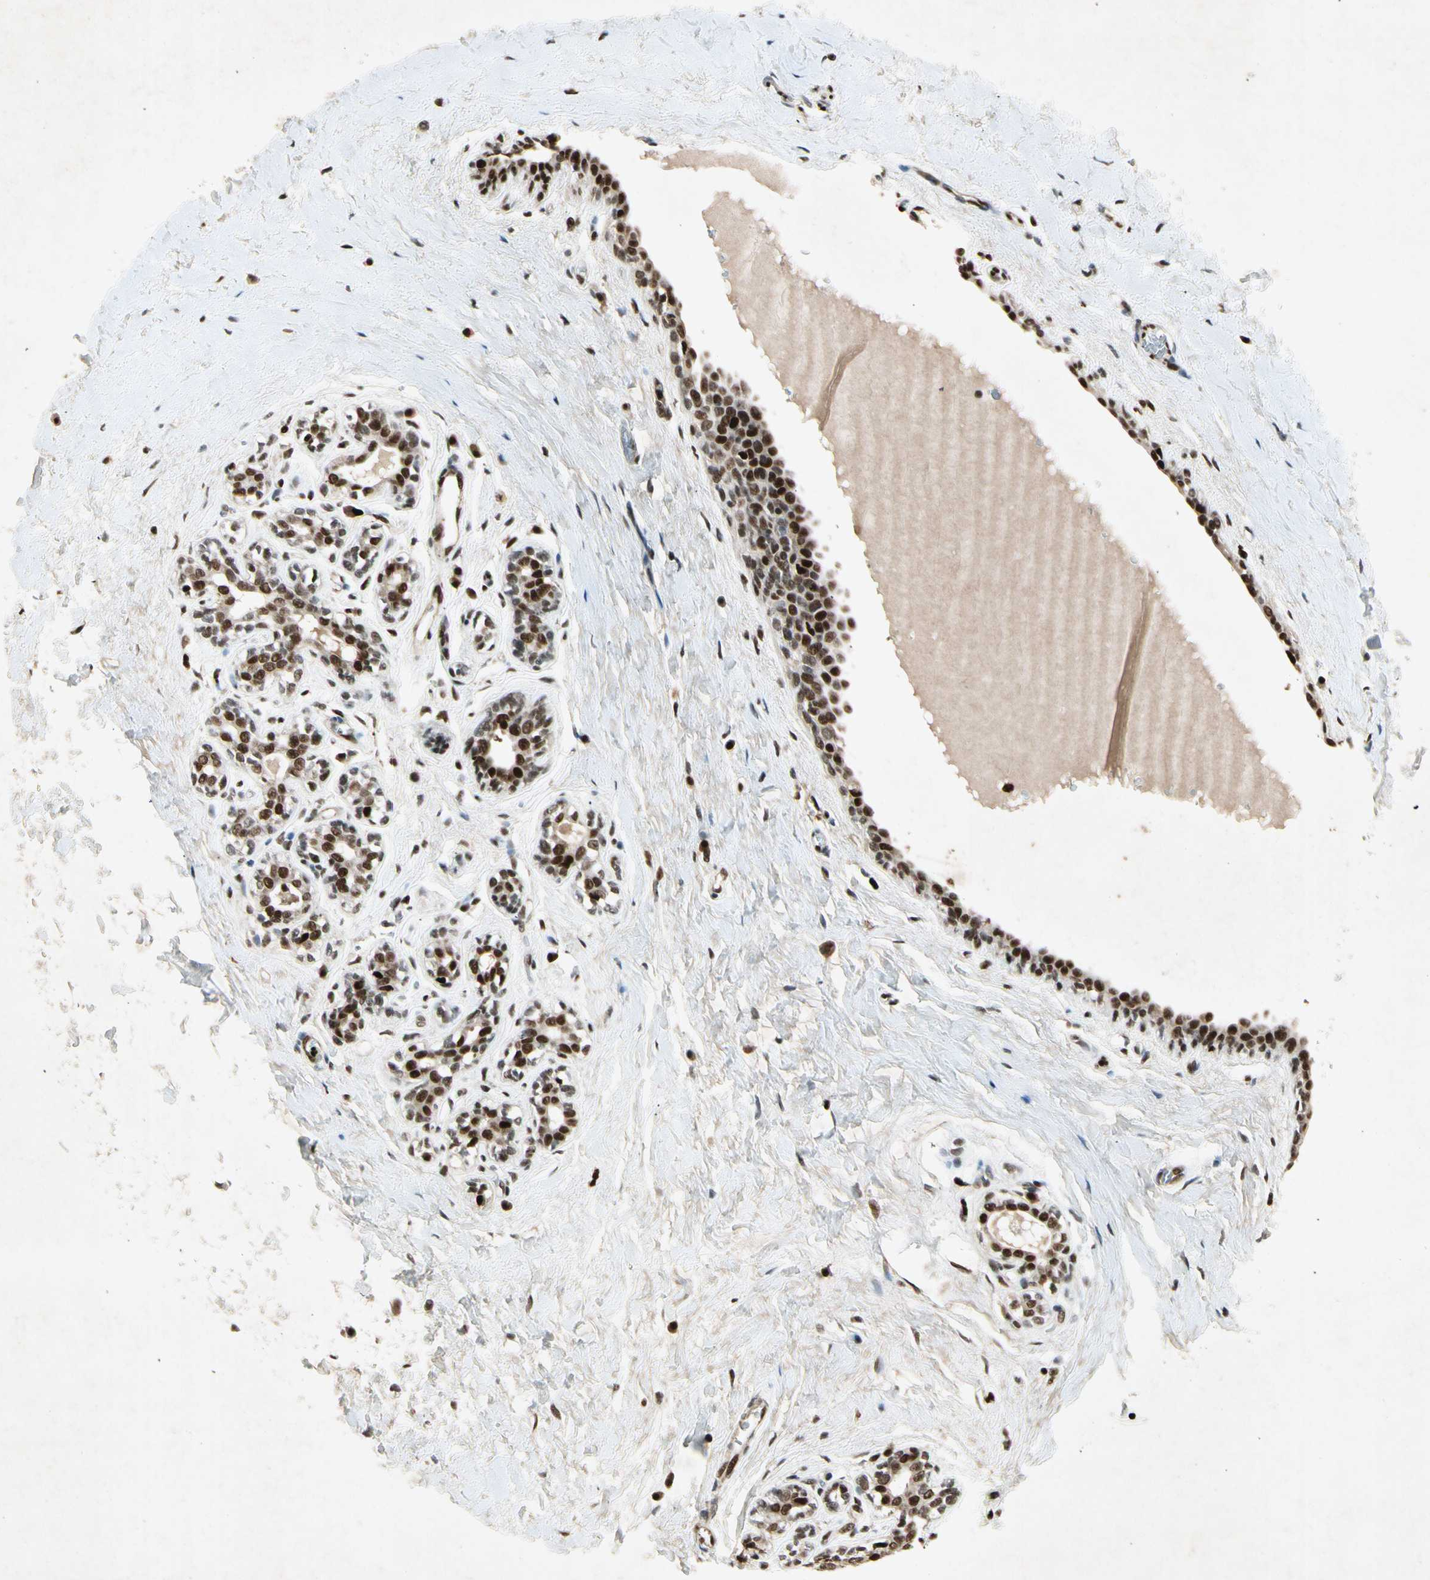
{"staining": {"intensity": "strong", "quantity": ">75%", "location": "nuclear"}, "tissue": "breast cancer", "cell_type": "Tumor cells", "image_type": "cancer", "snomed": [{"axis": "morphology", "description": "Normal tissue, NOS"}, {"axis": "morphology", "description": "Duct carcinoma"}, {"axis": "topography", "description": "Breast"}], "caption": "Immunohistochemistry image of neoplastic tissue: human breast cancer (infiltrating ductal carcinoma) stained using IHC shows high levels of strong protein expression localized specifically in the nuclear of tumor cells, appearing as a nuclear brown color.", "gene": "RNF43", "patient": {"sex": "female", "age": 40}}